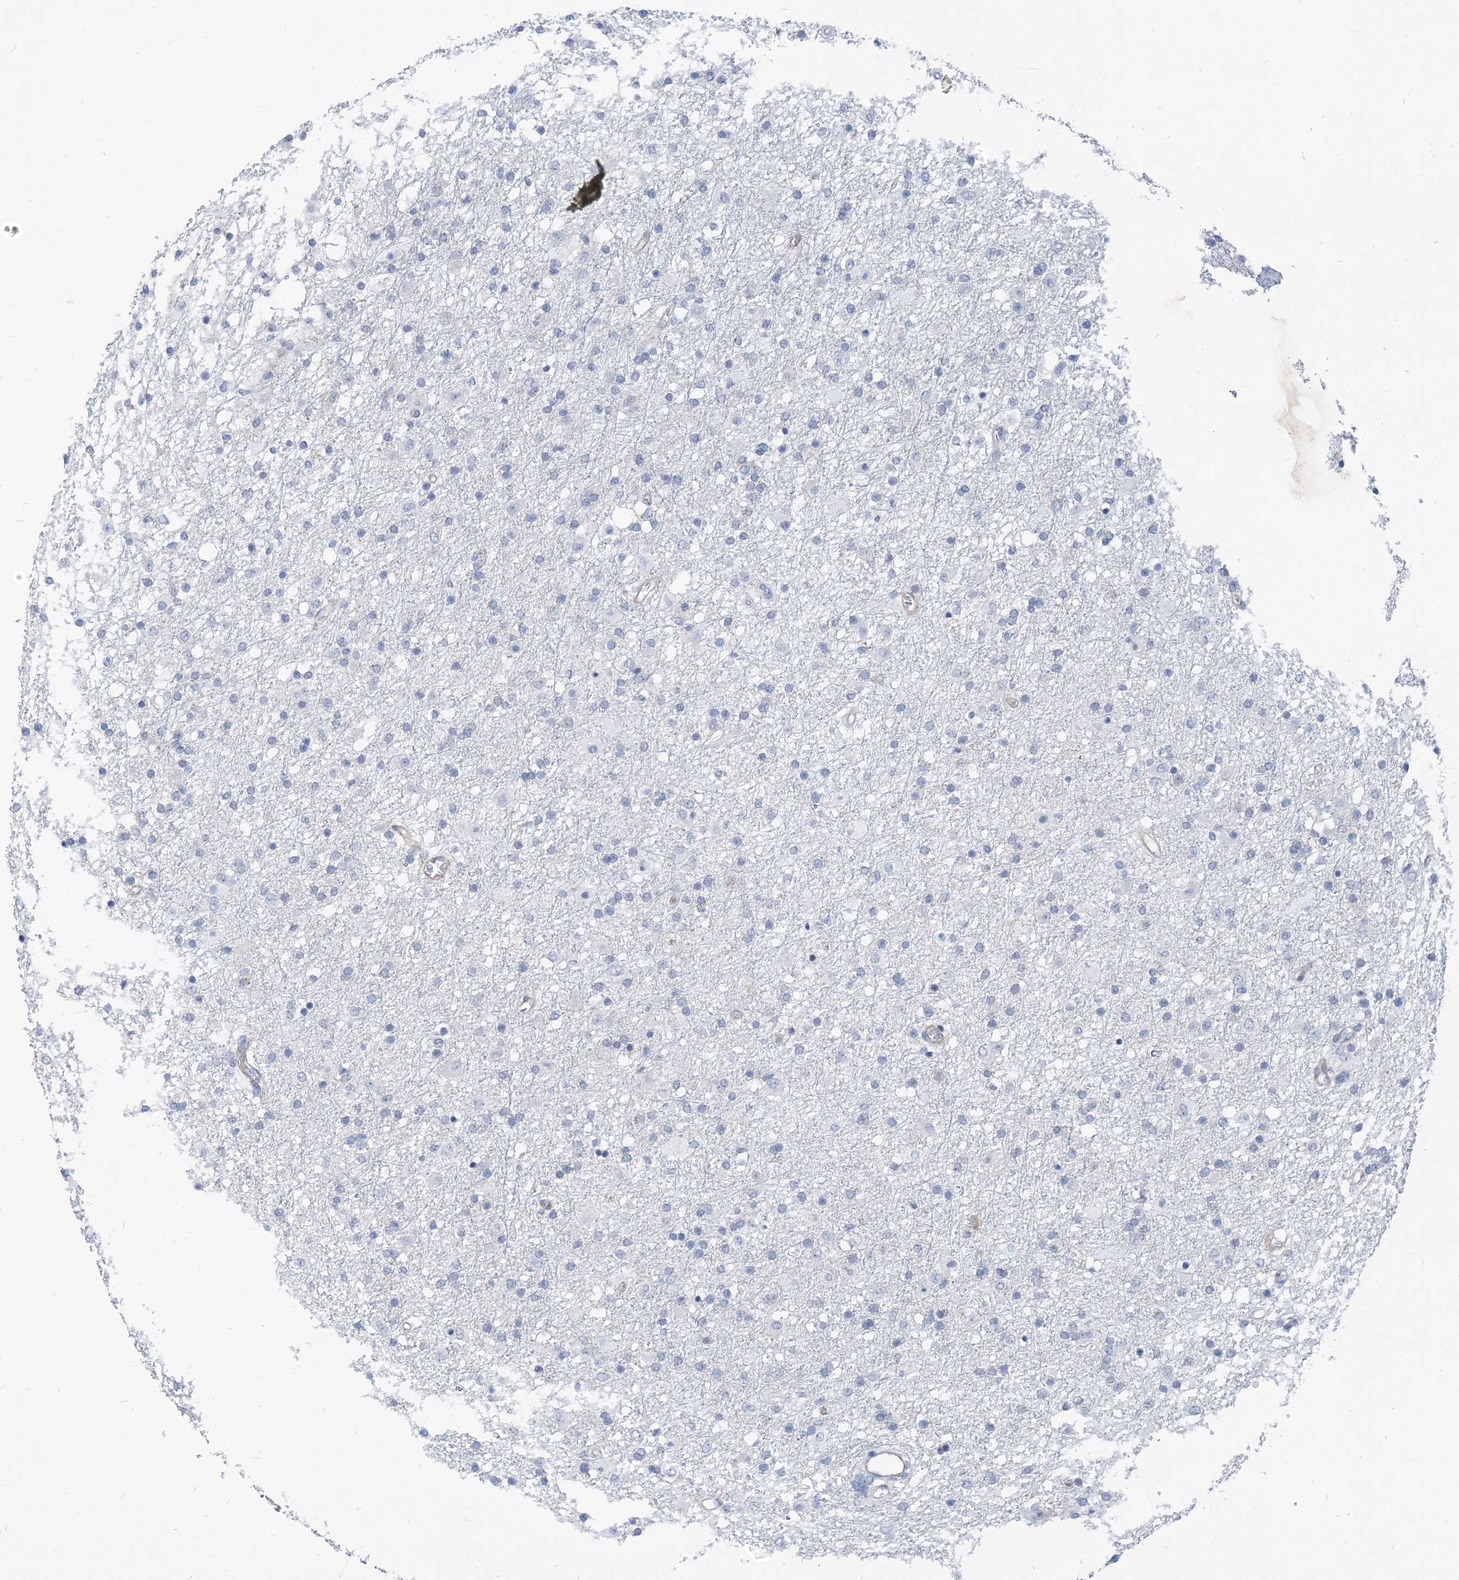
{"staining": {"intensity": "negative", "quantity": "none", "location": "none"}, "tissue": "glioma", "cell_type": "Tumor cells", "image_type": "cancer", "snomed": [{"axis": "morphology", "description": "Glioma, malignant, Low grade"}, {"axis": "topography", "description": "Brain"}], "caption": "Tumor cells are negative for brown protein staining in glioma.", "gene": "PLEKHA3", "patient": {"sex": "male", "age": 65}}